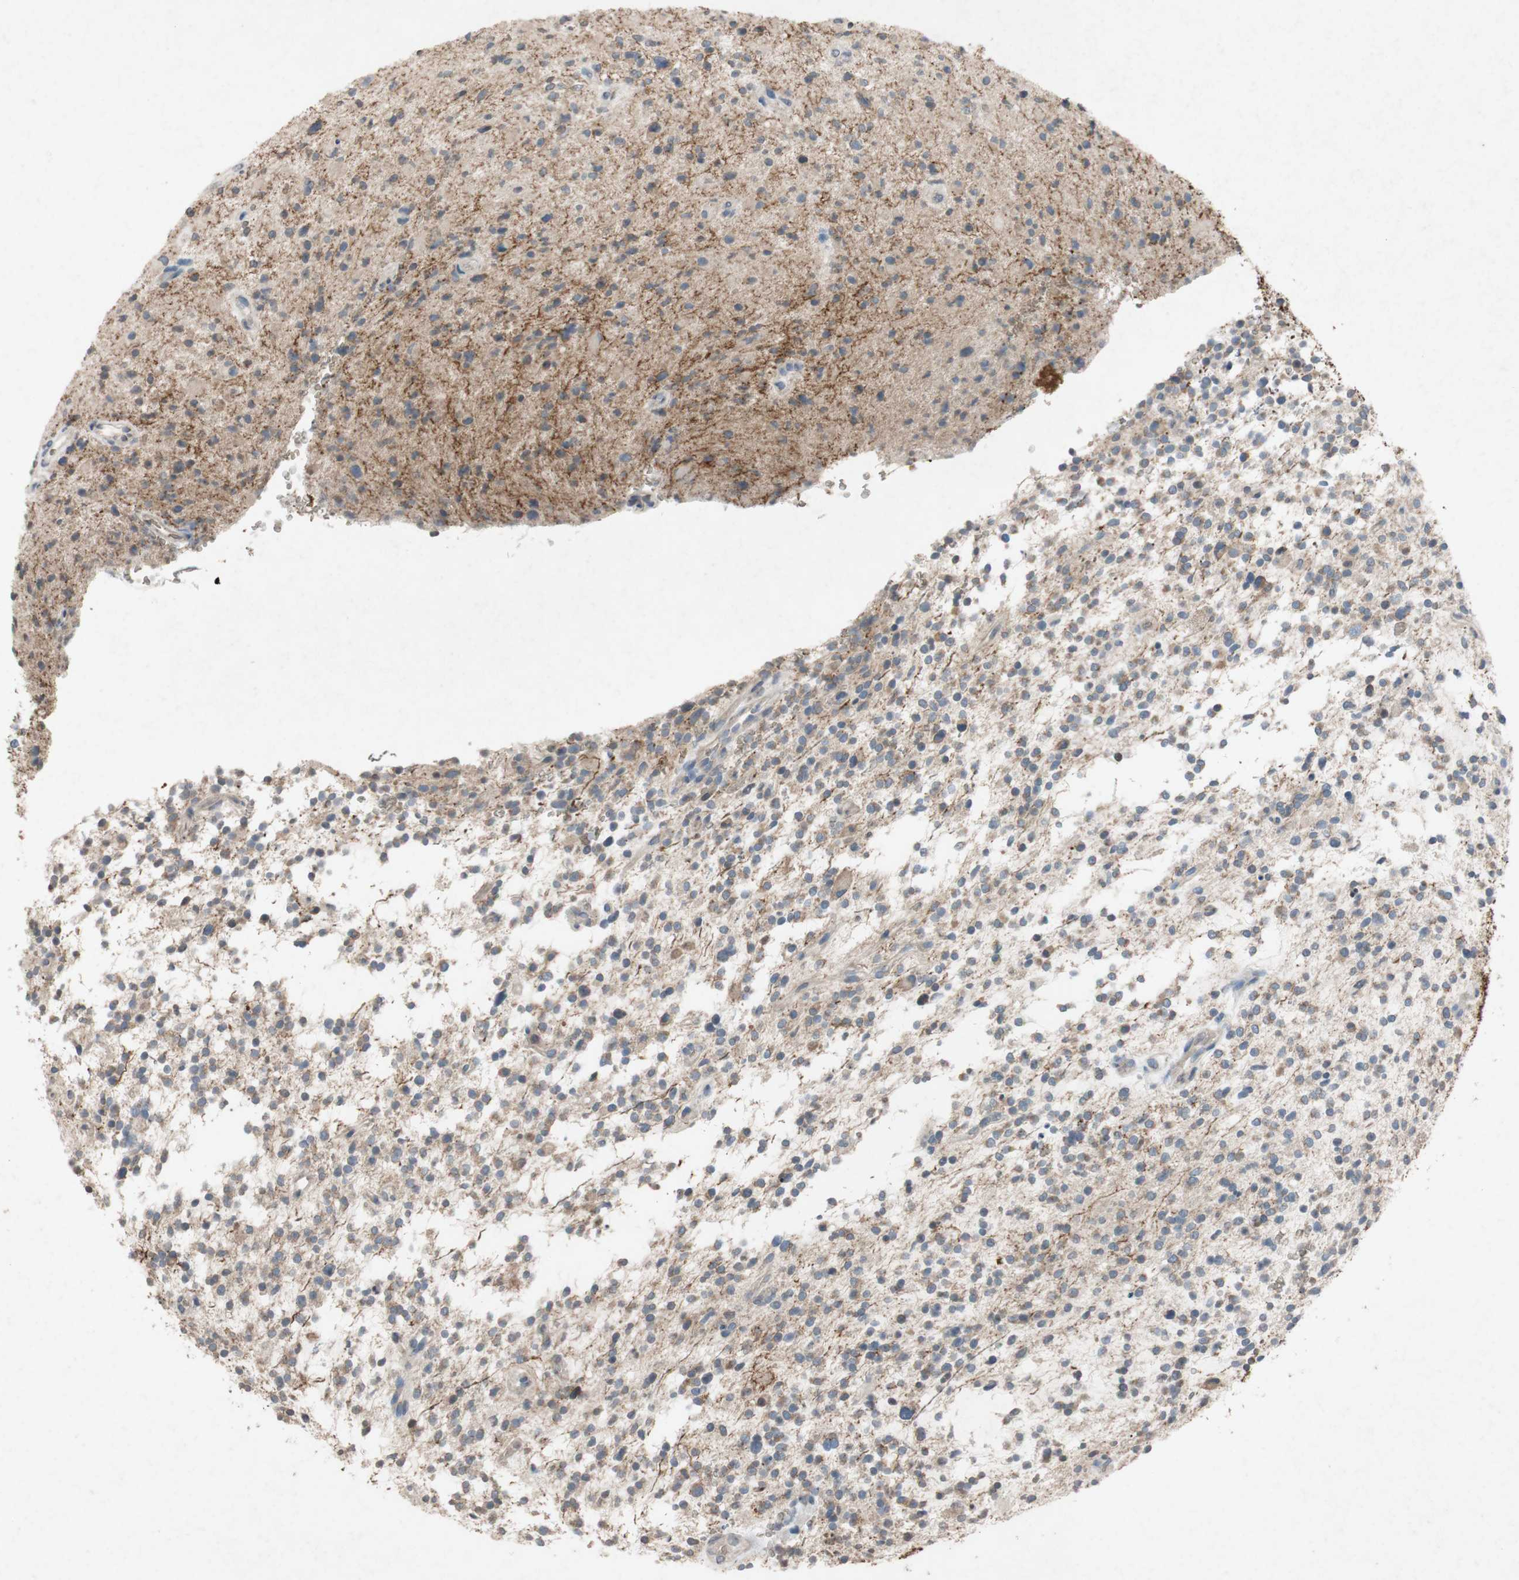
{"staining": {"intensity": "negative", "quantity": "none", "location": "none"}, "tissue": "glioma", "cell_type": "Tumor cells", "image_type": "cancer", "snomed": [{"axis": "morphology", "description": "Glioma, malignant, High grade"}, {"axis": "topography", "description": "Brain"}], "caption": "Immunohistochemistry photomicrograph of human malignant glioma (high-grade) stained for a protein (brown), which reveals no expression in tumor cells. (DAB (3,3'-diaminobenzidine) immunohistochemistry with hematoxylin counter stain).", "gene": "ADD2", "patient": {"sex": "male", "age": 48}}